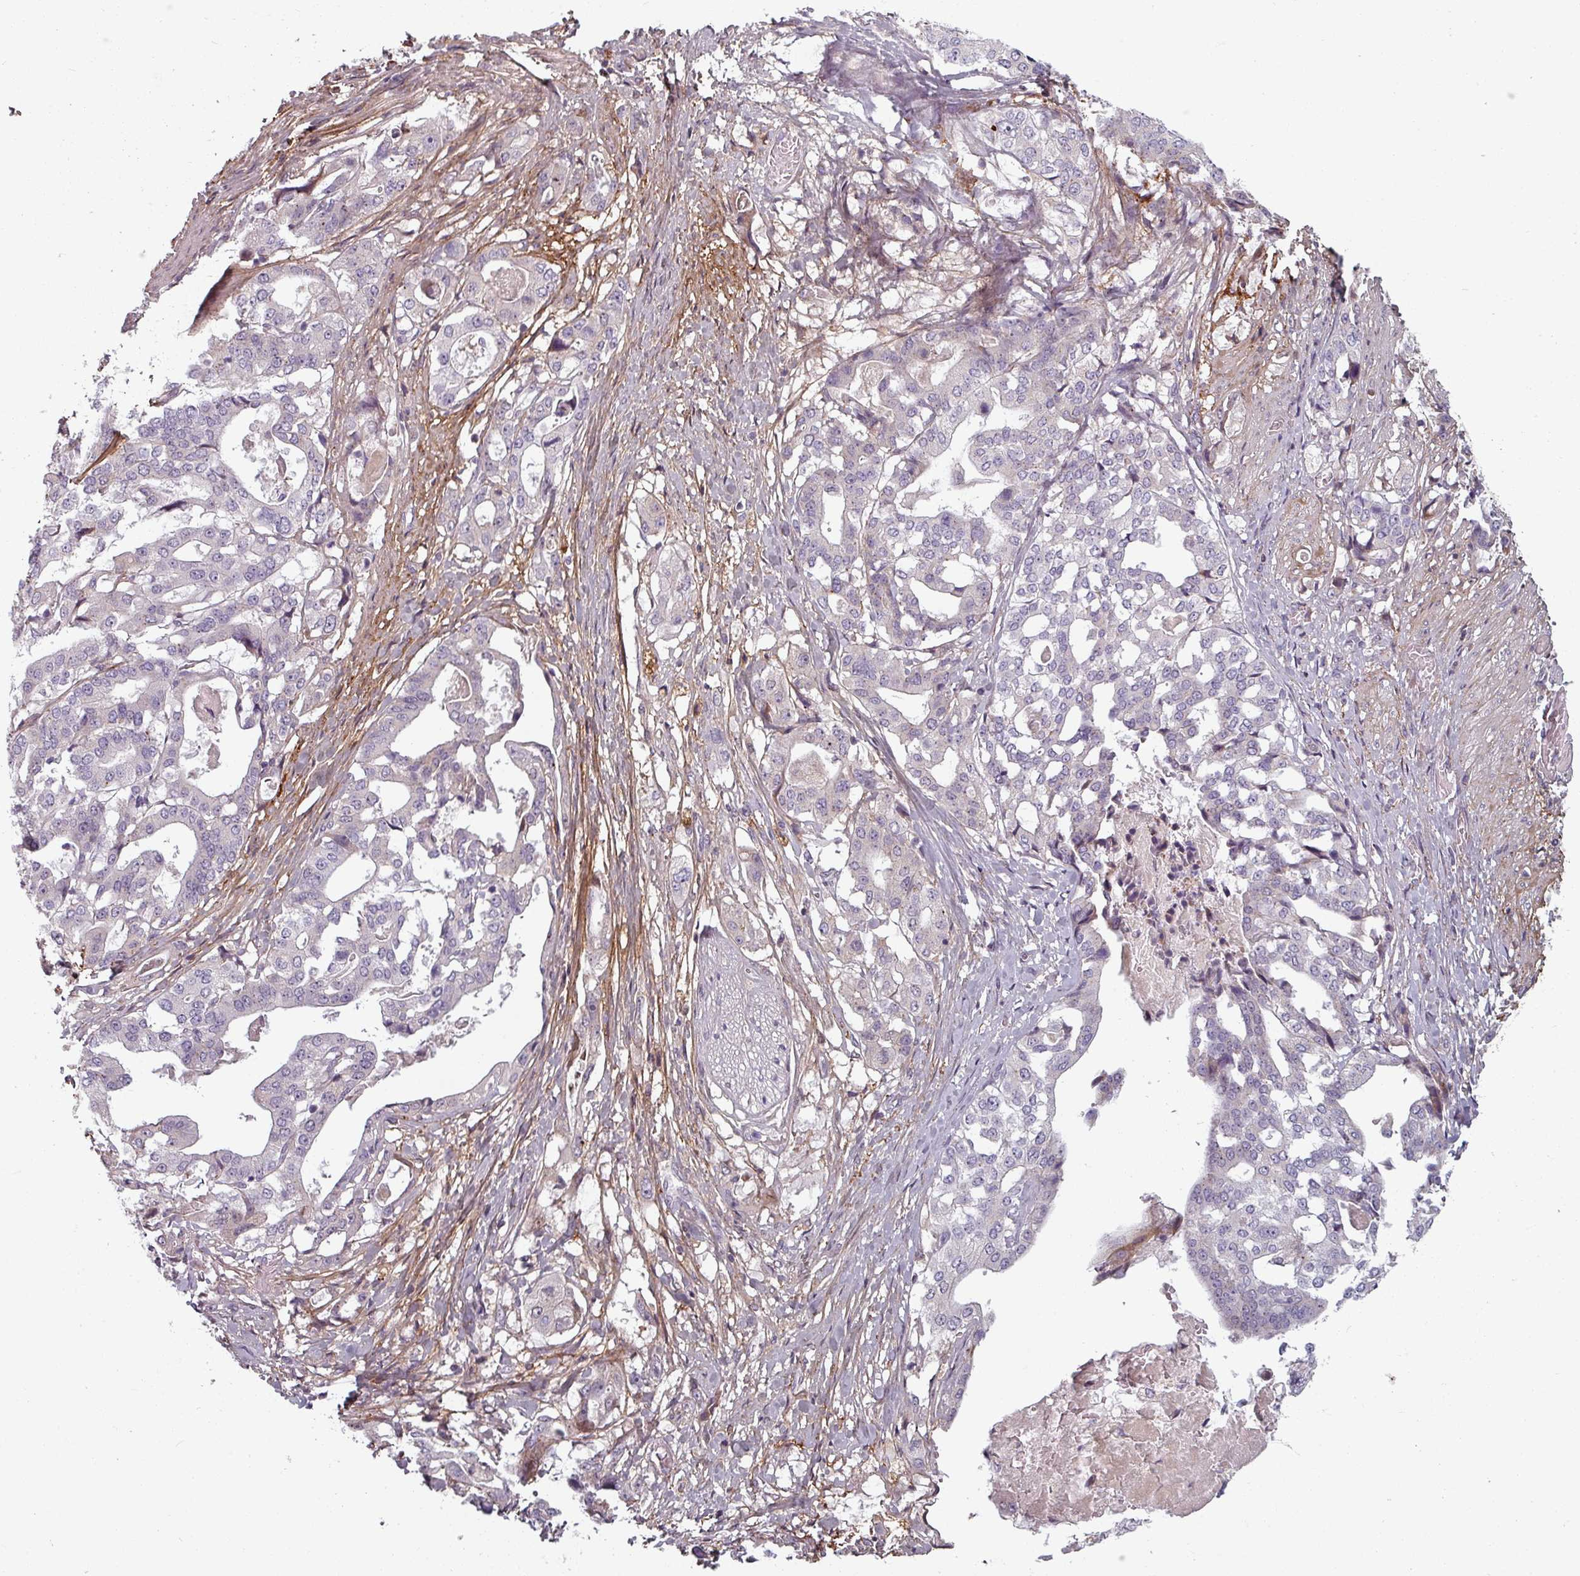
{"staining": {"intensity": "negative", "quantity": "none", "location": "none"}, "tissue": "stomach cancer", "cell_type": "Tumor cells", "image_type": "cancer", "snomed": [{"axis": "morphology", "description": "Adenocarcinoma, NOS"}, {"axis": "topography", "description": "Stomach"}], "caption": "Histopathology image shows no significant protein expression in tumor cells of stomach adenocarcinoma.", "gene": "CYB5RL", "patient": {"sex": "male", "age": 48}}